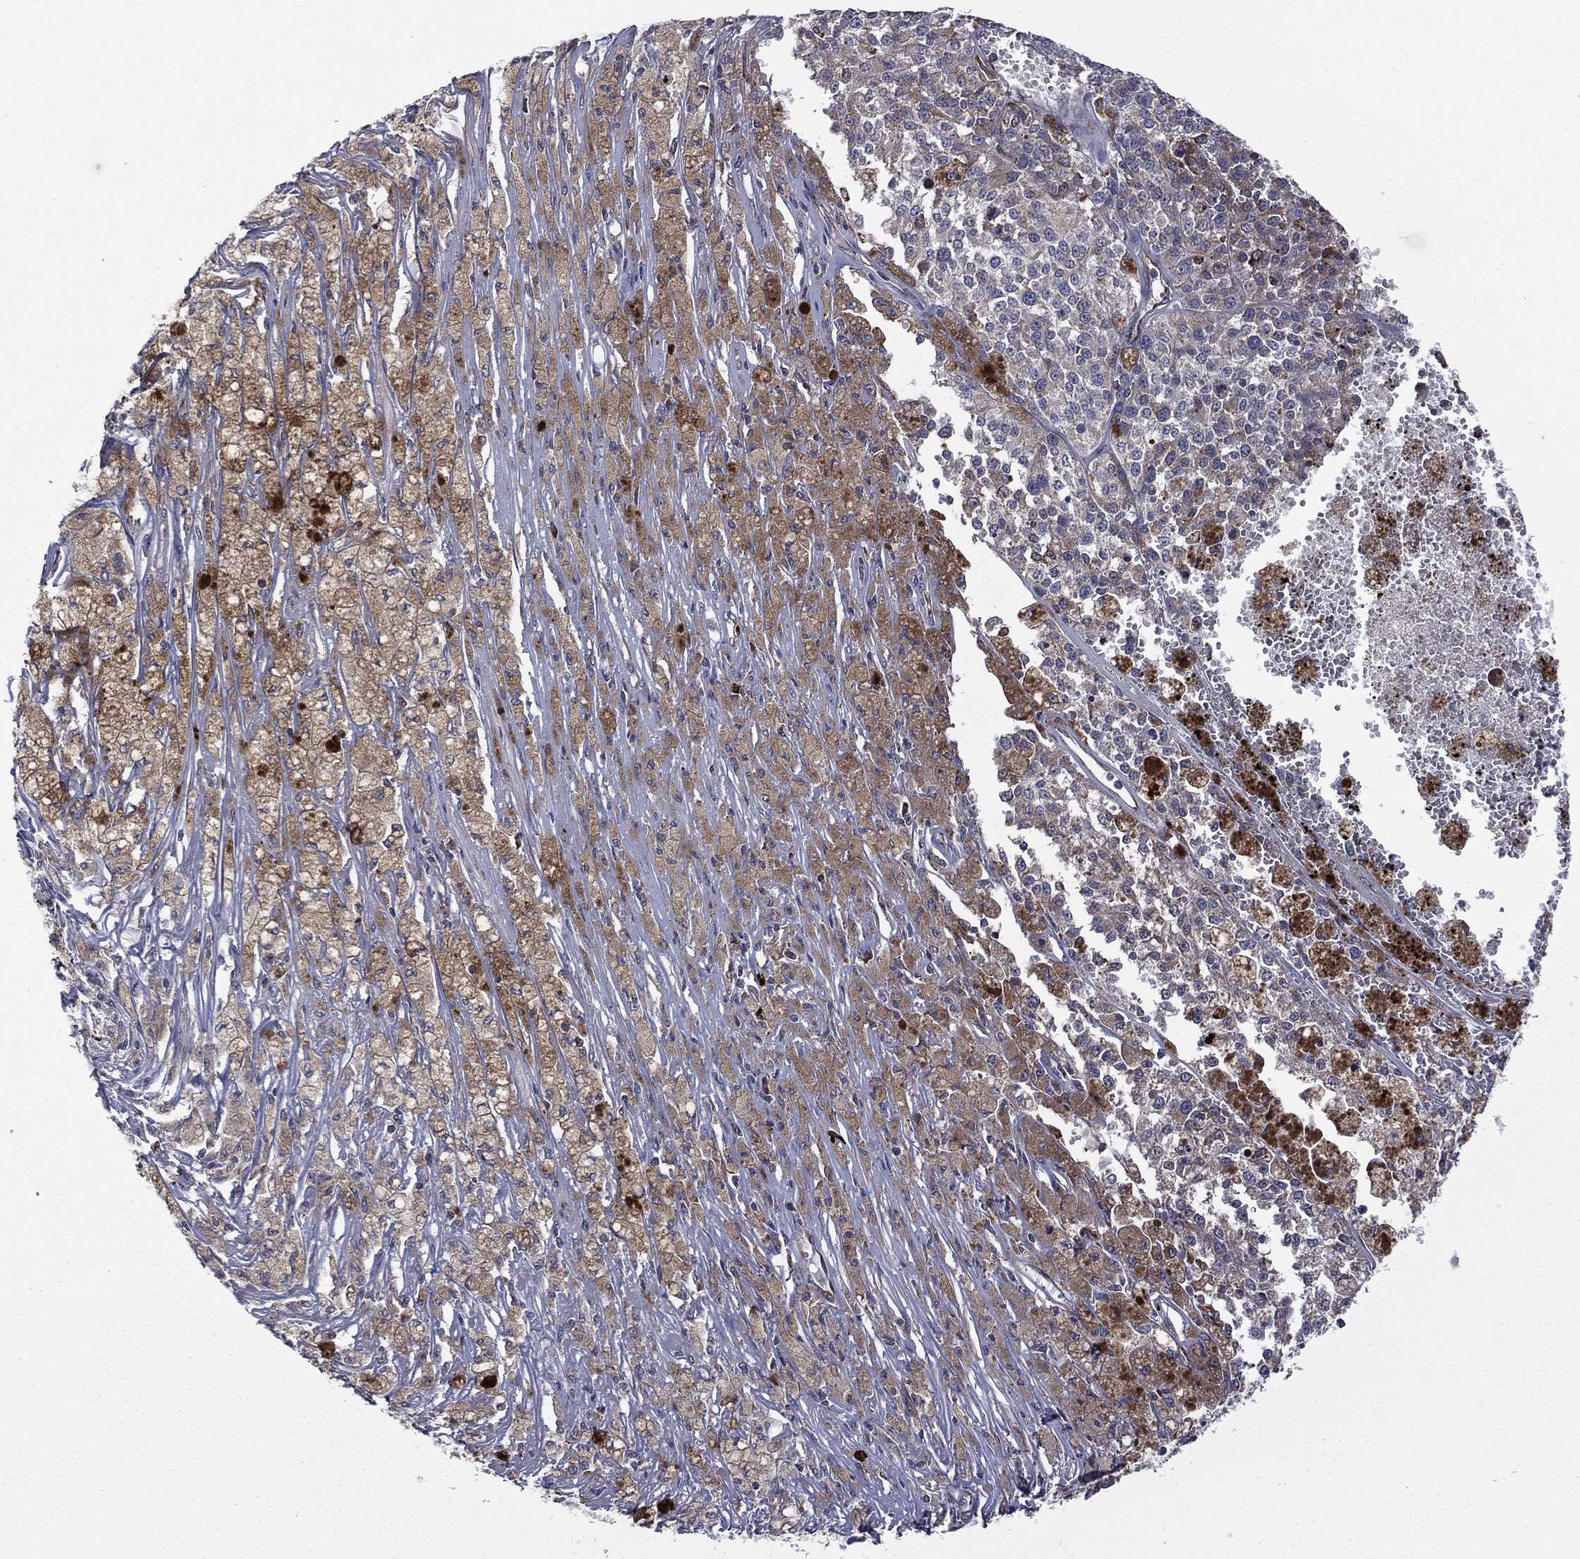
{"staining": {"intensity": "moderate", "quantity": "<25%", "location": "cytoplasmic/membranous"}, "tissue": "melanoma", "cell_type": "Tumor cells", "image_type": "cancer", "snomed": [{"axis": "morphology", "description": "Malignant melanoma, Metastatic site"}, {"axis": "topography", "description": "Lymph node"}], "caption": "Approximately <25% of tumor cells in human malignant melanoma (metastatic site) reveal moderate cytoplasmic/membranous protein positivity as visualized by brown immunohistochemical staining.", "gene": "C20orf96", "patient": {"sex": "female", "age": 64}}